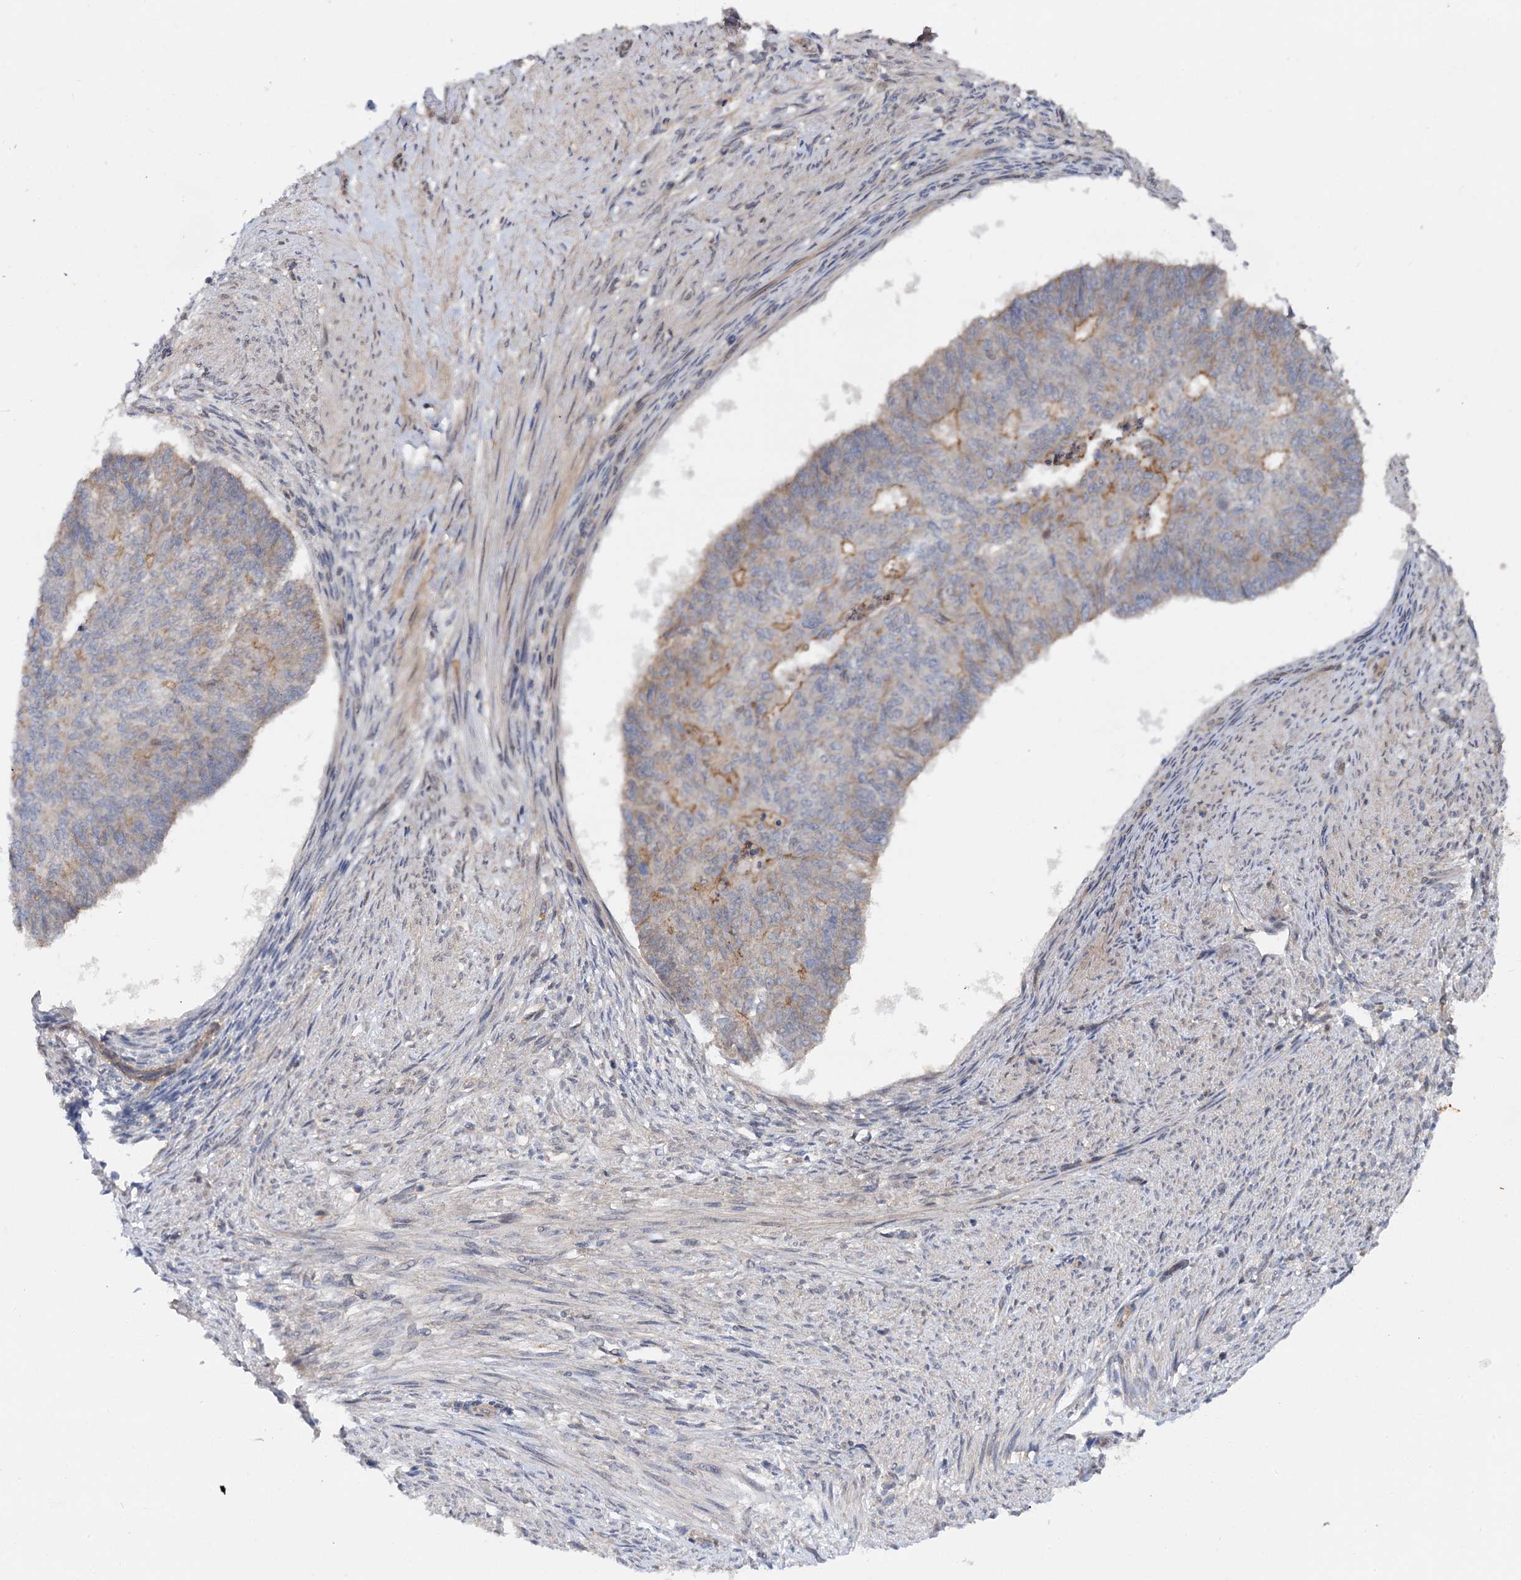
{"staining": {"intensity": "moderate", "quantity": "<25%", "location": "cytoplasmic/membranous"}, "tissue": "endometrial cancer", "cell_type": "Tumor cells", "image_type": "cancer", "snomed": [{"axis": "morphology", "description": "Adenocarcinoma, NOS"}, {"axis": "topography", "description": "Endometrium"}], "caption": "Moderate cytoplasmic/membranous positivity is seen in approximately <25% of tumor cells in endometrial cancer. (DAB = brown stain, brightfield microscopy at high magnification).", "gene": "ZNF324", "patient": {"sex": "female", "age": 32}}